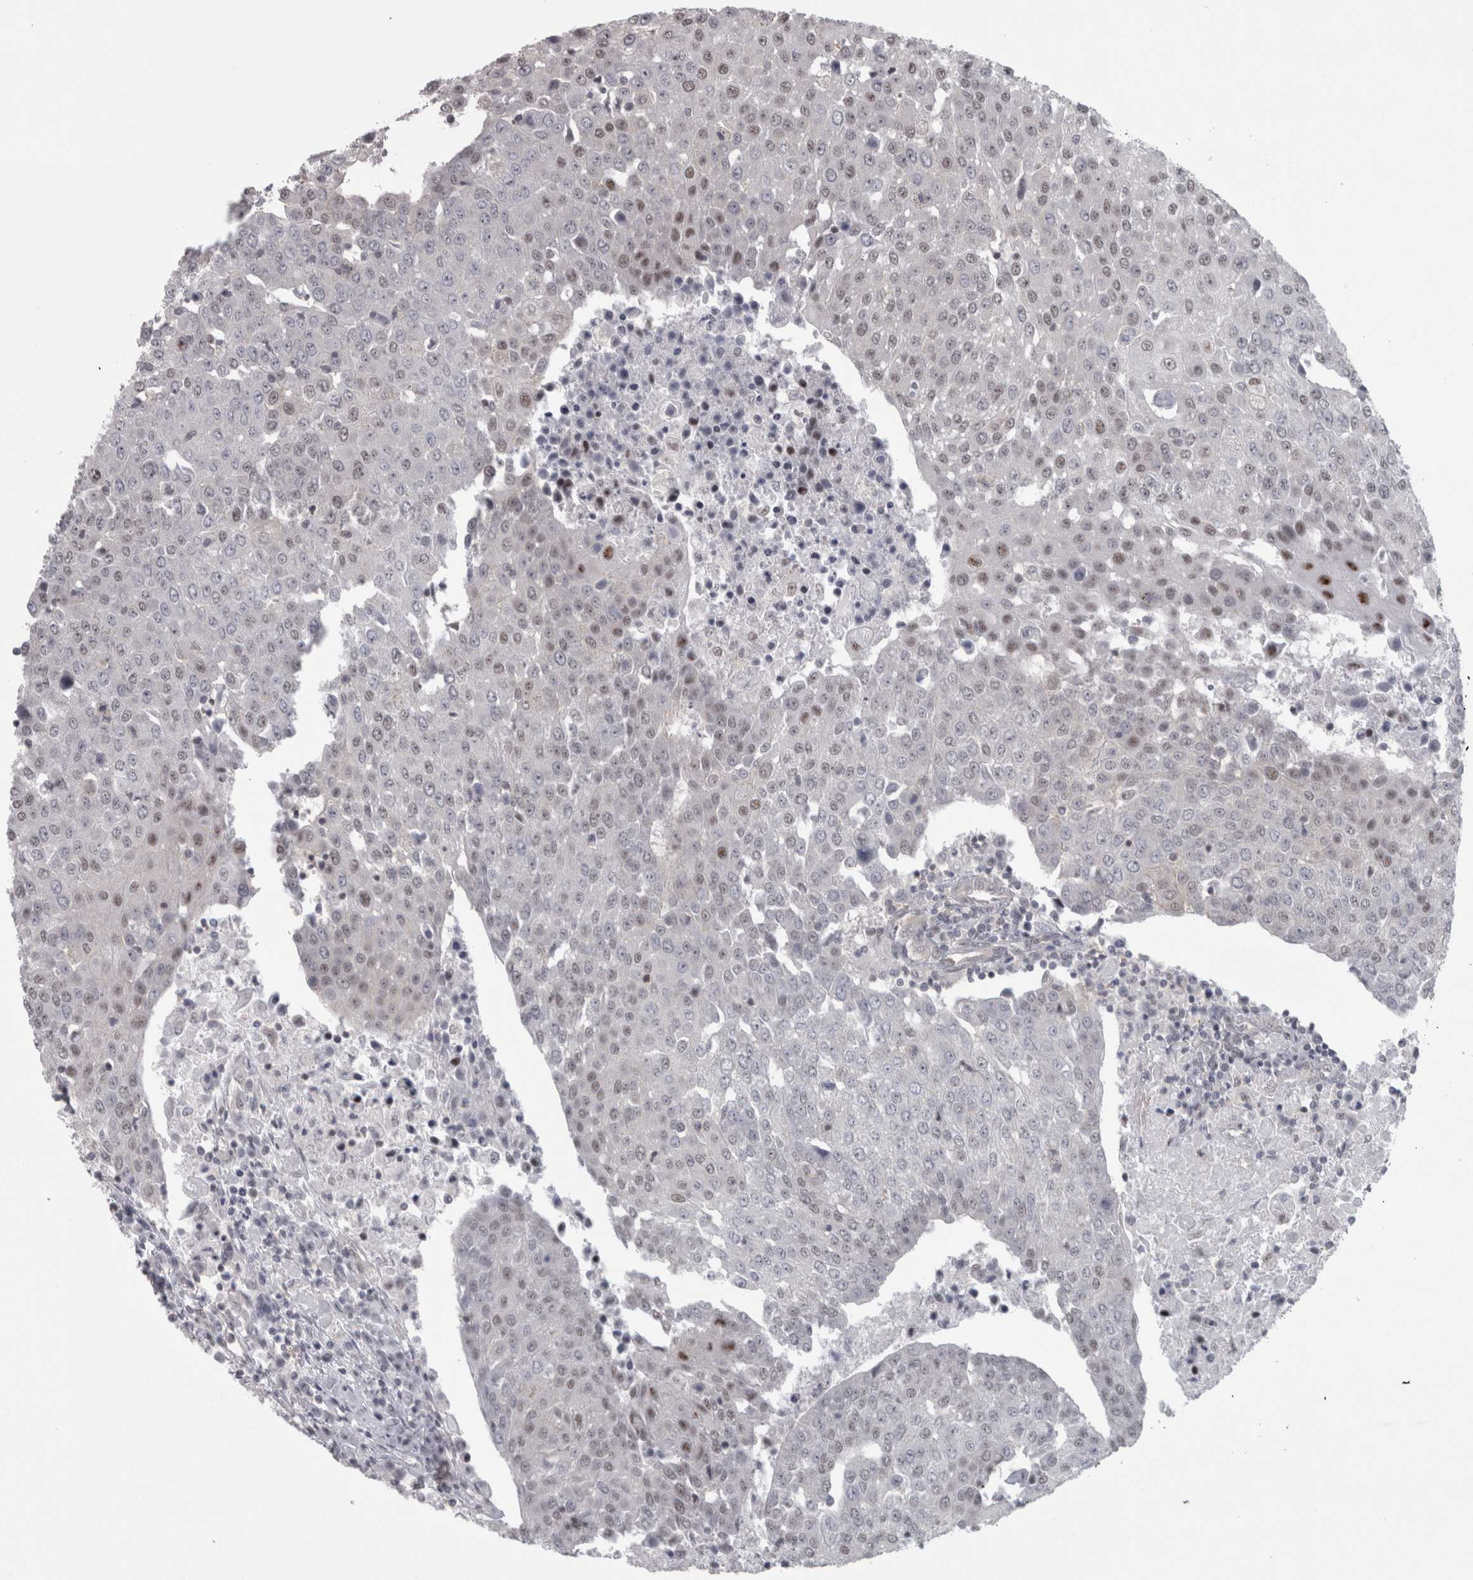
{"staining": {"intensity": "weak", "quantity": "<25%", "location": "nuclear"}, "tissue": "urothelial cancer", "cell_type": "Tumor cells", "image_type": "cancer", "snomed": [{"axis": "morphology", "description": "Urothelial carcinoma, High grade"}, {"axis": "topography", "description": "Urinary bladder"}], "caption": "This is an immunohistochemistry photomicrograph of human high-grade urothelial carcinoma. There is no staining in tumor cells.", "gene": "PPP1R12B", "patient": {"sex": "female", "age": 85}}